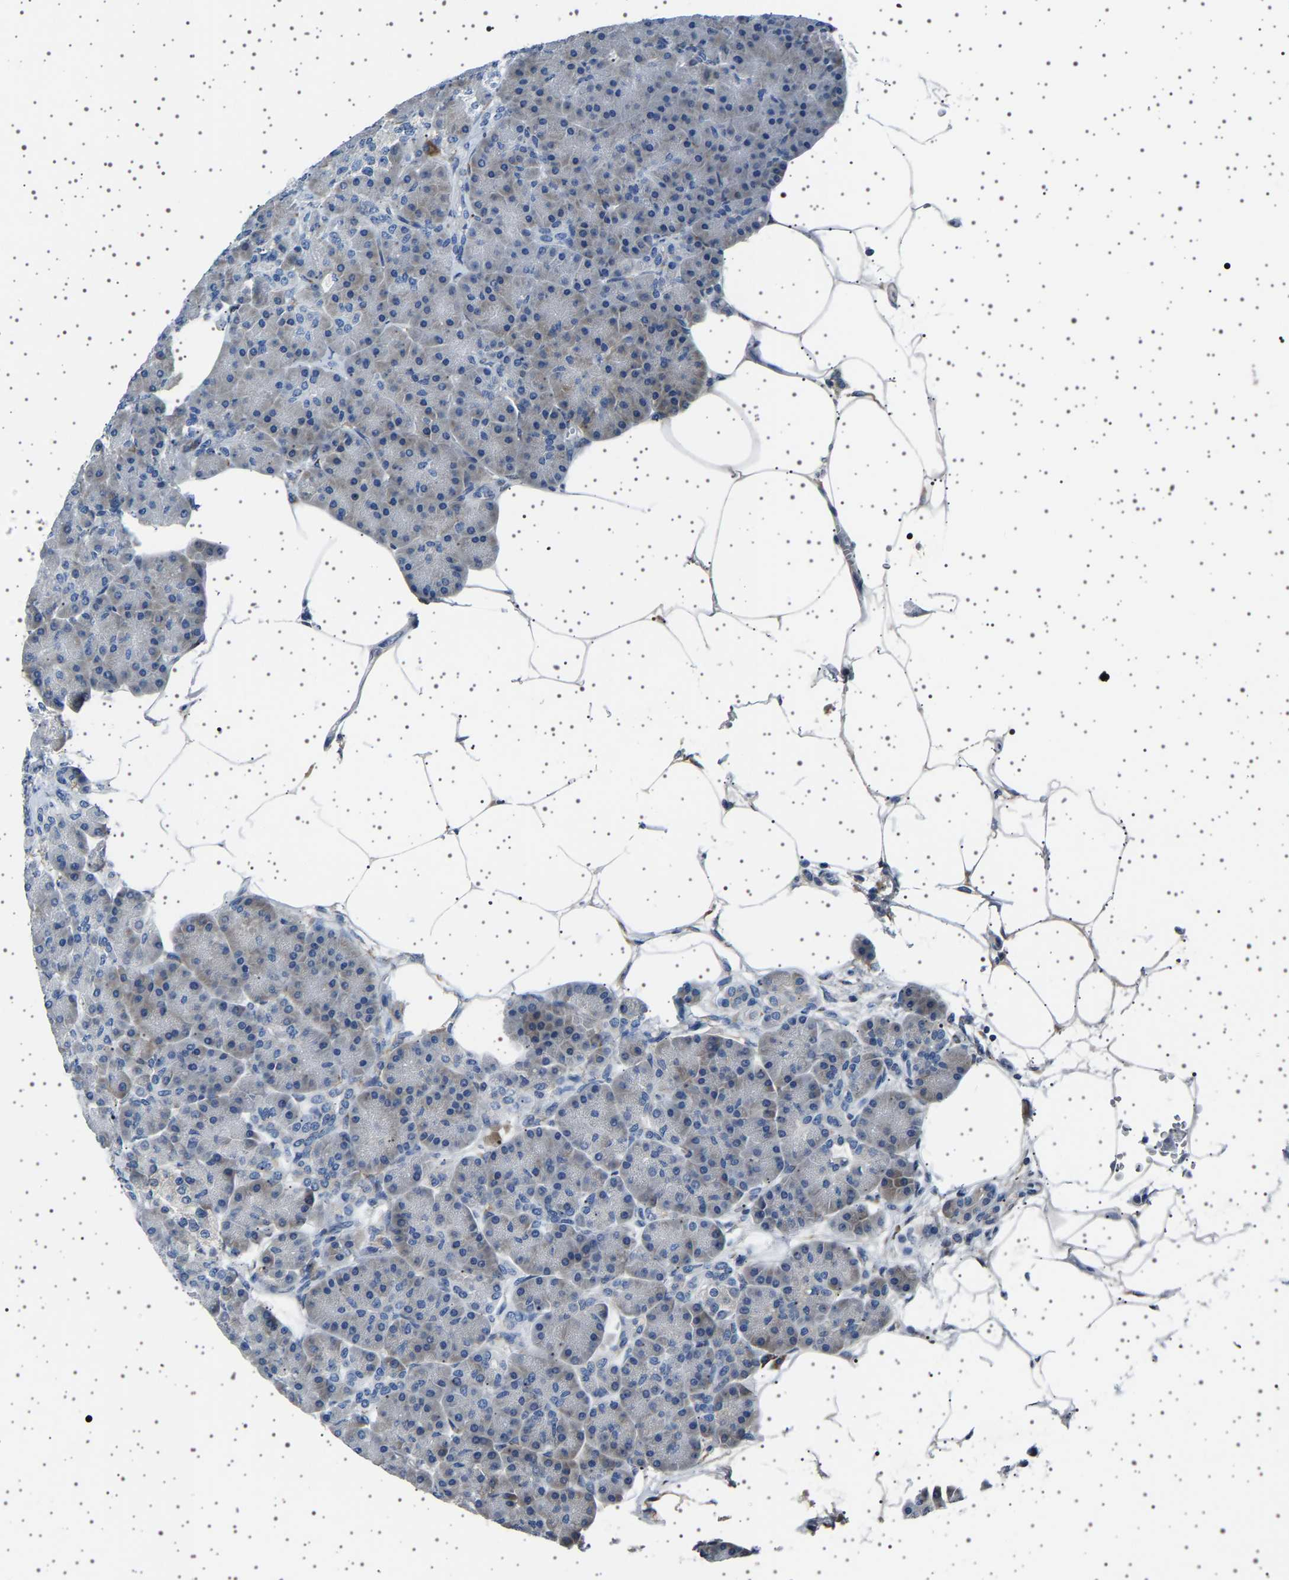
{"staining": {"intensity": "moderate", "quantity": "<25%", "location": "cytoplasmic/membranous"}, "tissue": "pancreas", "cell_type": "Exocrine glandular cells", "image_type": "normal", "snomed": [{"axis": "morphology", "description": "Normal tissue, NOS"}, {"axis": "topography", "description": "Pancreas"}], "caption": "Normal pancreas reveals moderate cytoplasmic/membranous expression in about <25% of exocrine glandular cells.", "gene": "FTCD", "patient": {"sex": "female", "age": 70}}